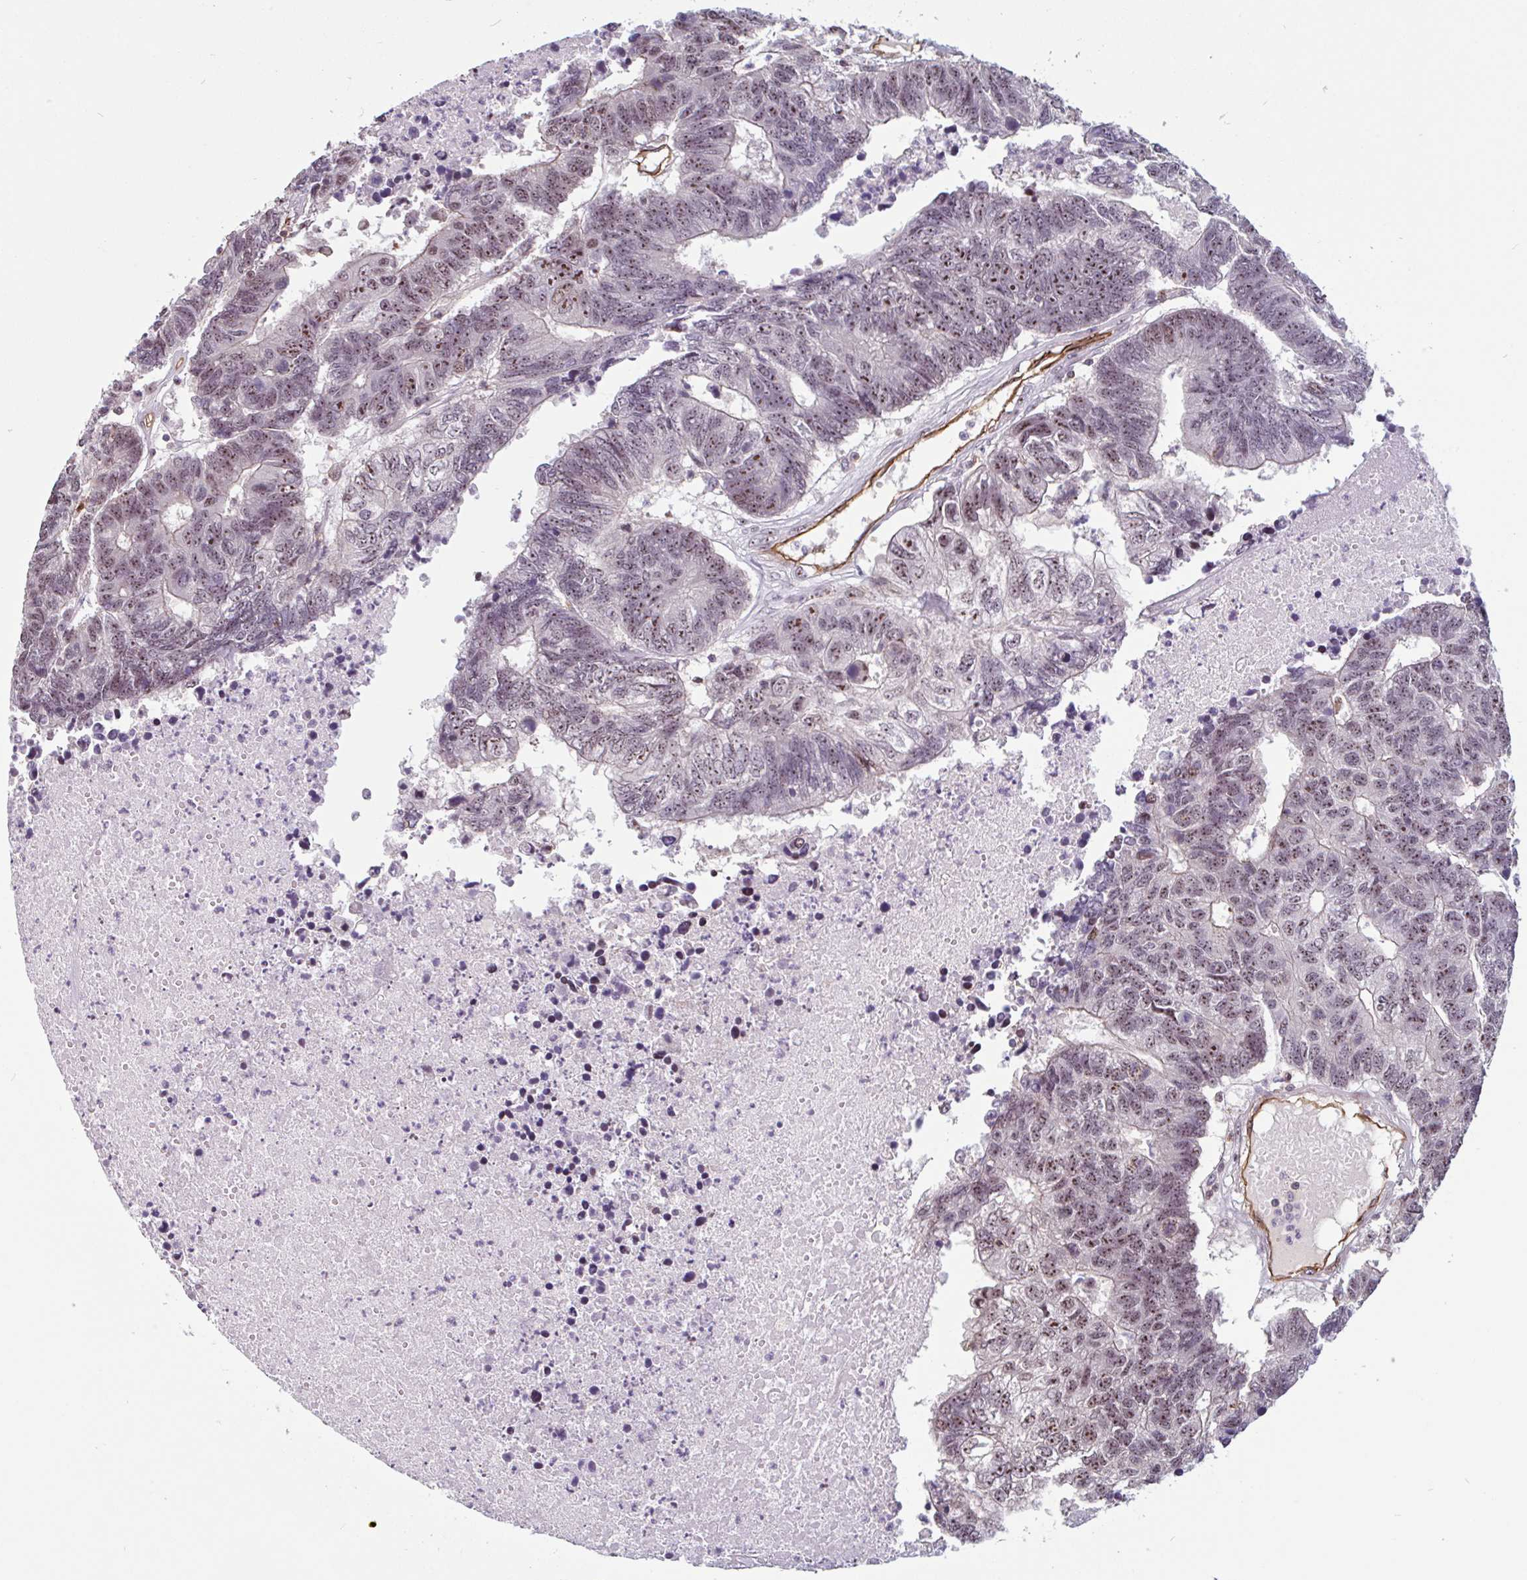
{"staining": {"intensity": "moderate", "quantity": ">75%", "location": "nuclear"}, "tissue": "colorectal cancer", "cell_type": "Tumor cells", "image_type": "cancer", "snomed": [{"axis": "morphology", "description": "Adenocarcinoma, NOS"}, {"axis": "topography", "description": "Colon"}], "caption": "Immunohistochemistry (IHC) micrograph of neoplastic tissue: colorectal cancer stained using immunohistochemistry displays medium levels of moderate protein expression localized specifically in the nuclear of tumor cells, appearing as a nuclear brown color.", "gene": "ZNF689", "patient": {"sex": "female", "age": 48}}